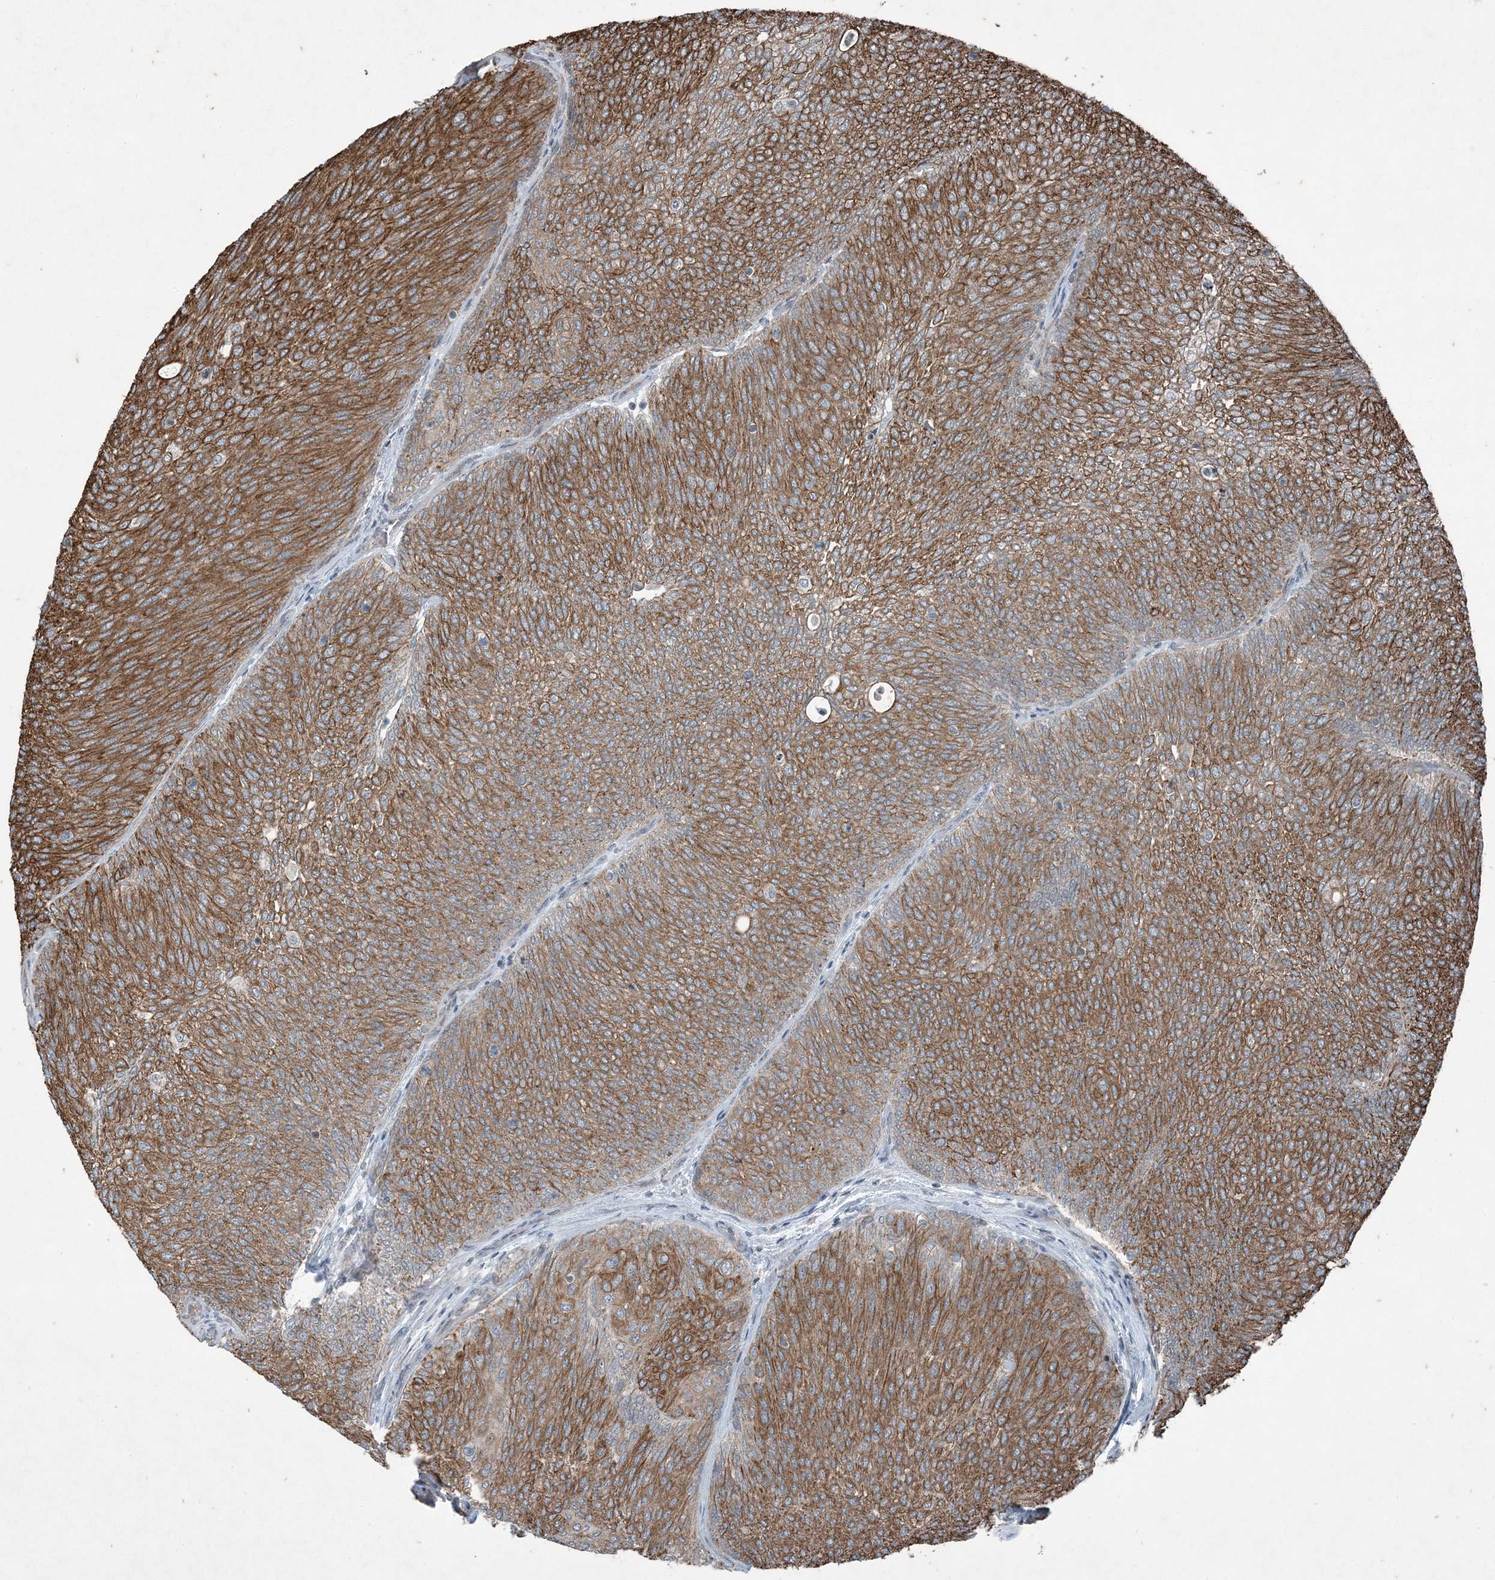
{"staining": {"intensity": "moderate", "quantity": ">75%", "location": "cytoplasmic/membranous"}, "tissue": "urothelial cancer", "cell_type": "Tumor cells", "image_type": "cancer", "snomed": [{"axis": "morphology", "description": "Urothelial carcinoma, Low grade"}, {"axis": "topography", "description": "Urinary bladder"}], "caption": "There is medium levels of moderate cytoplasmic/membranous expression in tumor cells of urothelial carcinoma (low-grade), as demonstrated by immunohistochemical staining (brown color).", "gene": "PC", "patient": {"sex": "female", "age": 79}}